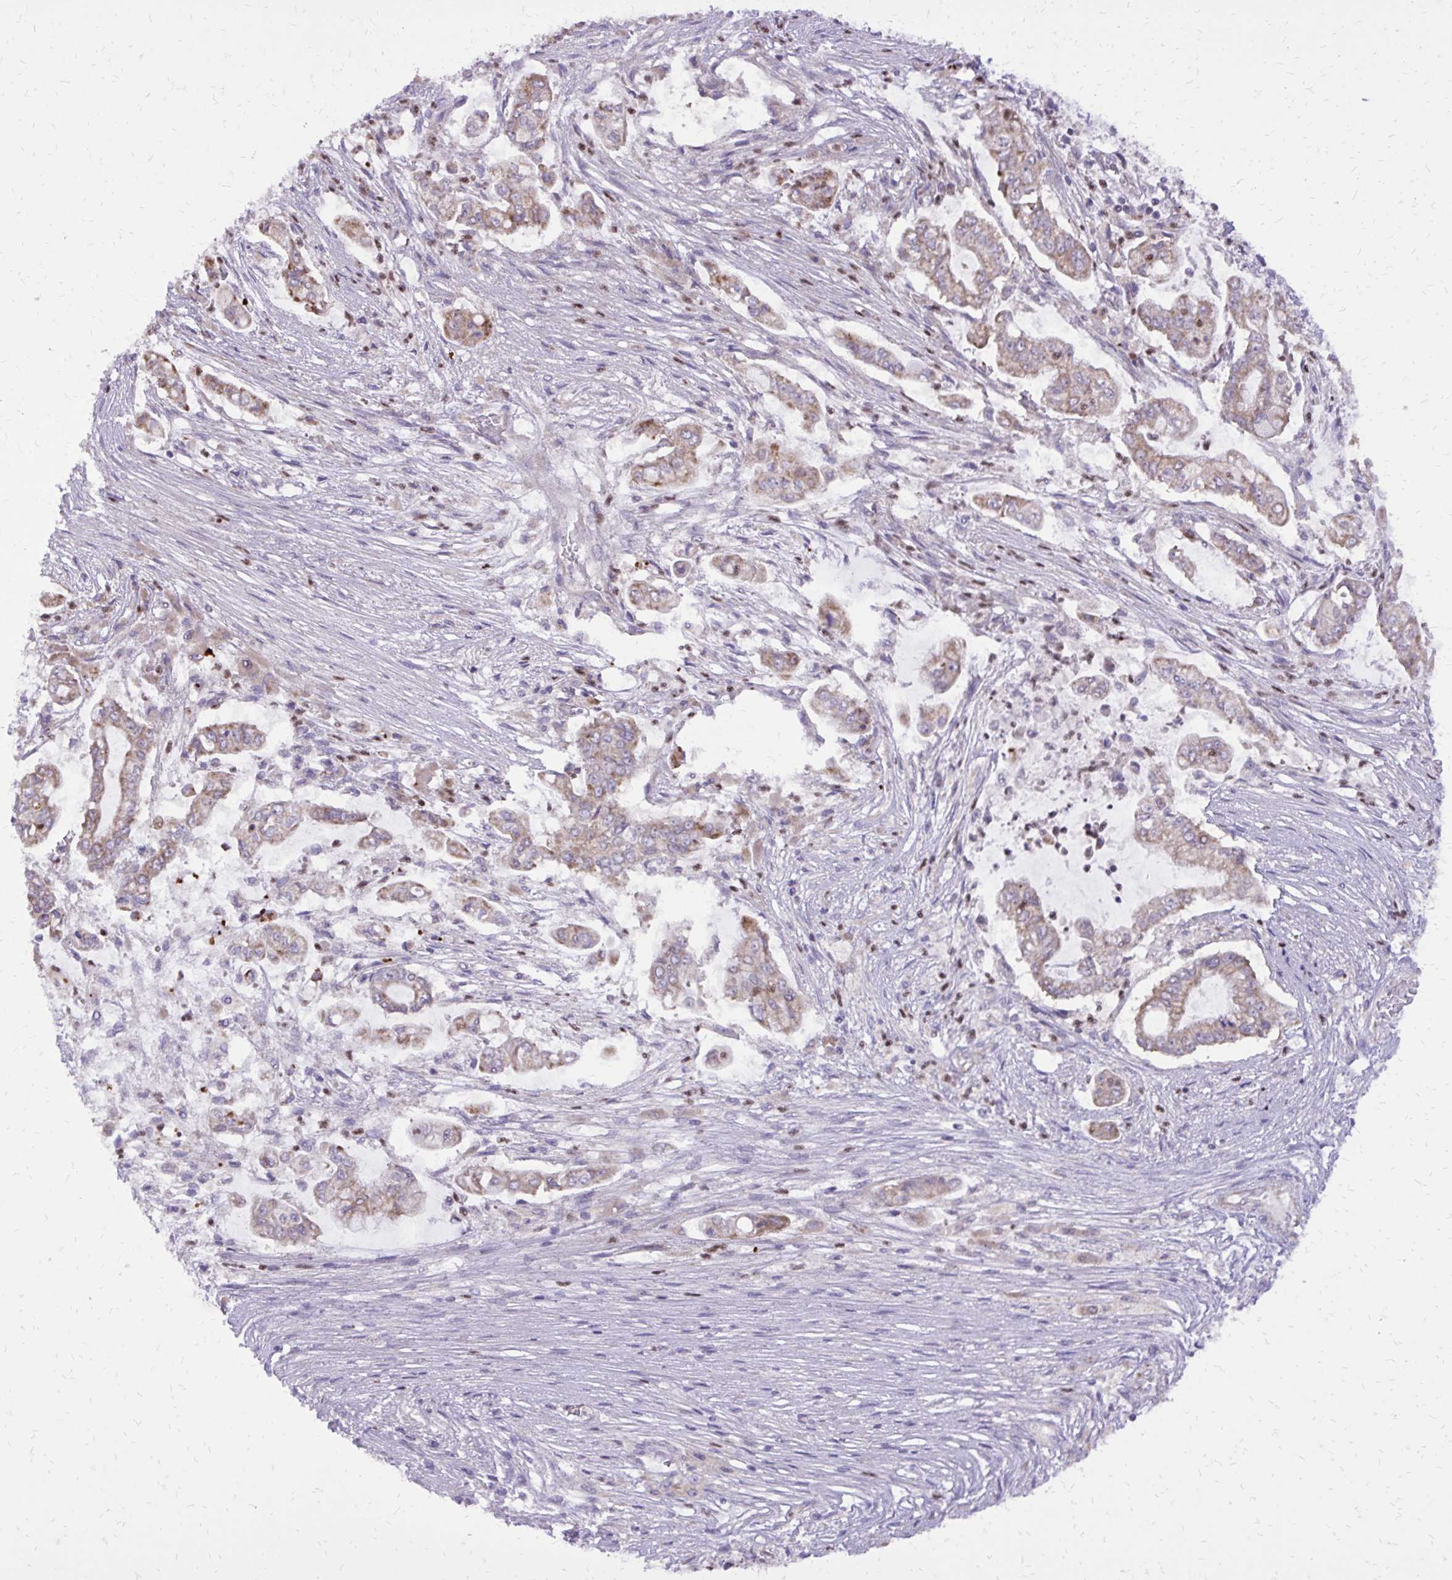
{"staining": {"intensity": "weak", "quantity": ">75%", "location": "cytoplasmic/membranous"}, "tissue": "pancreatic cancer", "cell_type": "Tumor cells", "image_type": "cancer", "snomed": [{"axis": "morphology", "description": "Adenocarcinoma, NOS"}, {"axis": "topography", "description": "Pancreas"}], "caption": "An immunohistochemistry (IHC) photomicrograph of neoplastic tissue is shown. Protein staining in brown highlights weak cytoplasmic/membranous positivity in adenocarcinoma (pancreatic) within tumor cells.", "gene": "ABCC3", "patient": {"sex": "female", "age": 69}}